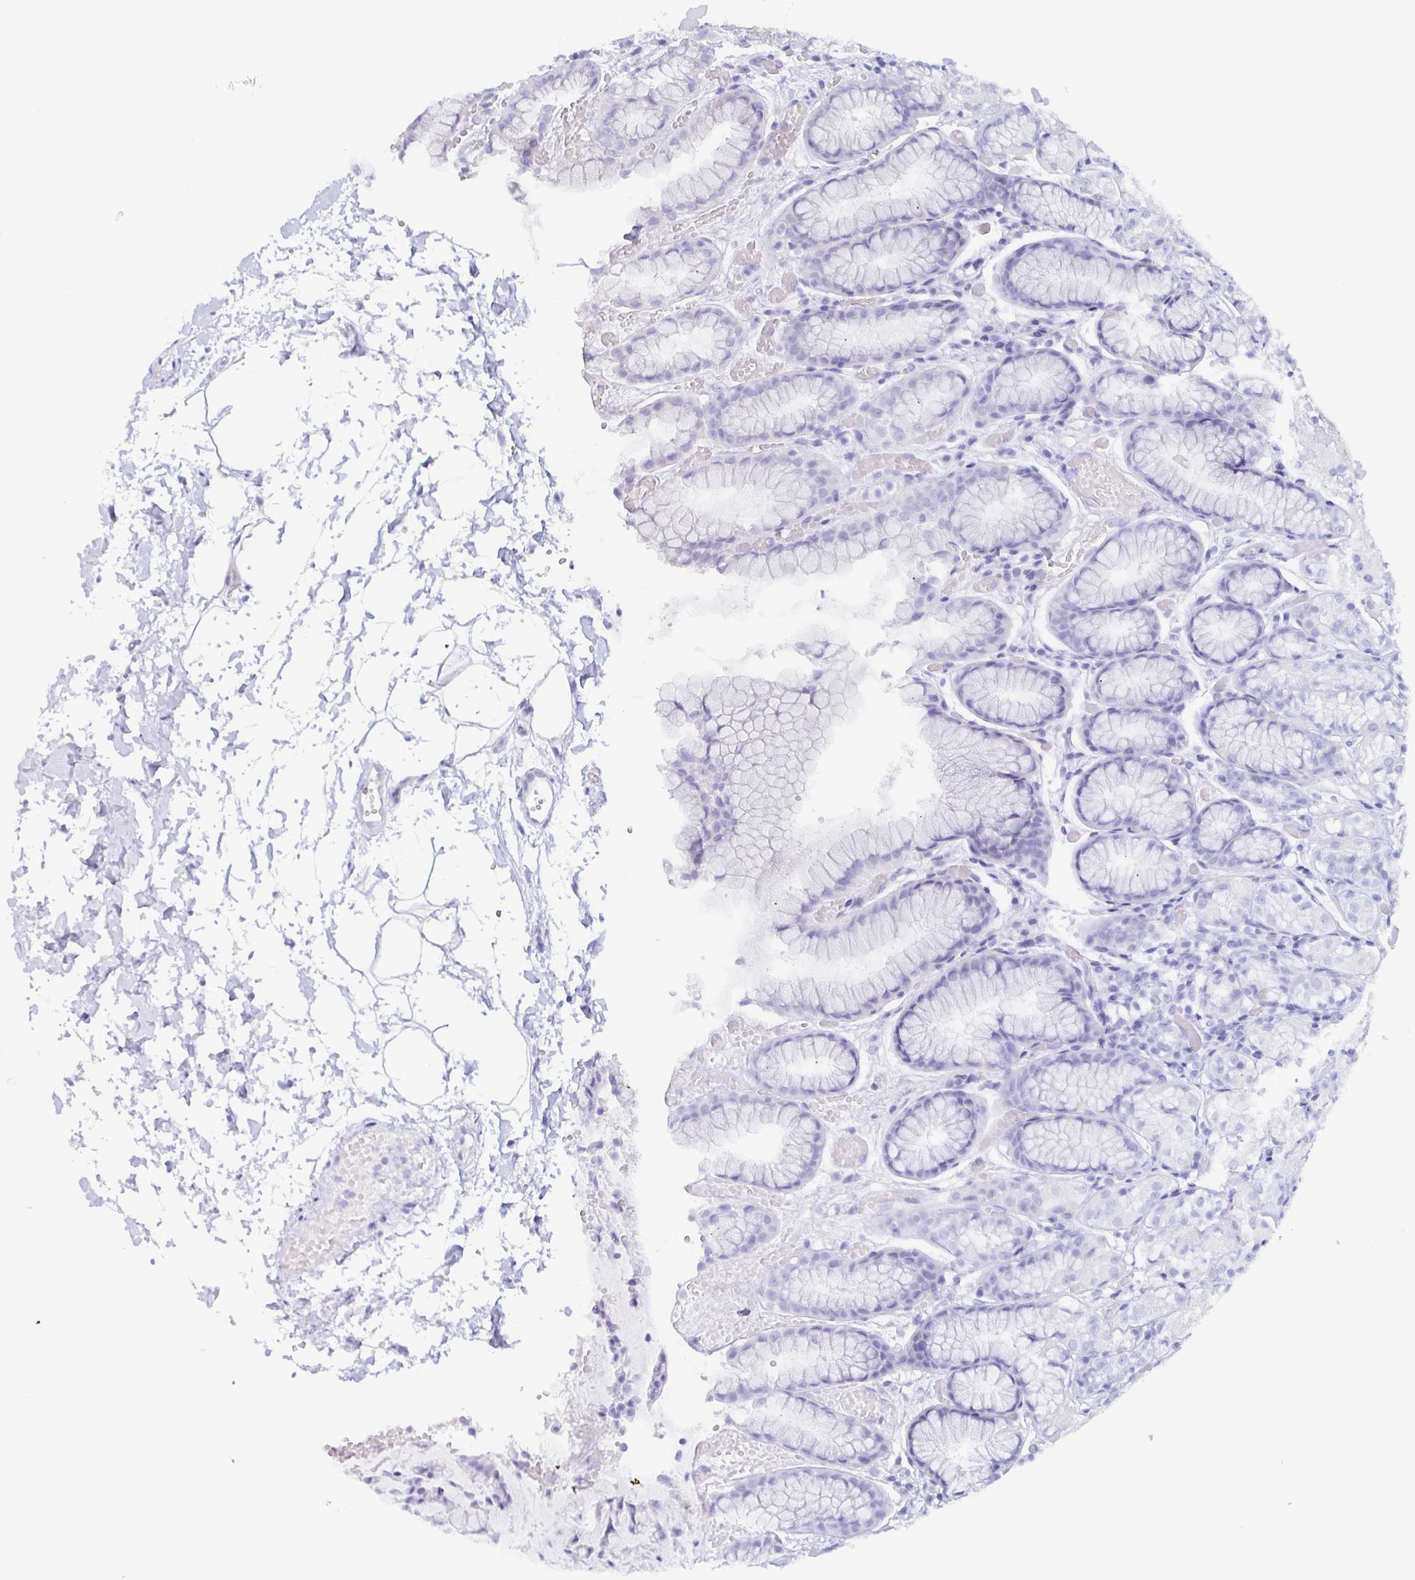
{"staining": {"intensity": "negative", "quantity": "none", "location": "none"}, "tissue": "stomach", "cell_type": "Glandular cells", "image_type": "normal", "snomed": [{"axis": "morphology", "description": "Normal tissue, NOS"}, {"axis": "topography", "description": "Stomach"}], "caption": "Immunohistochemical staining of normal human stomach reveals no significant expression in glandular cells. (DAB (3,3'-diaminobenzidine) IHC visualized using brightfield microscopy, high magnification).", "gene": "ENSG00000275778", "patient": {"sex": "male", "age": 70}}